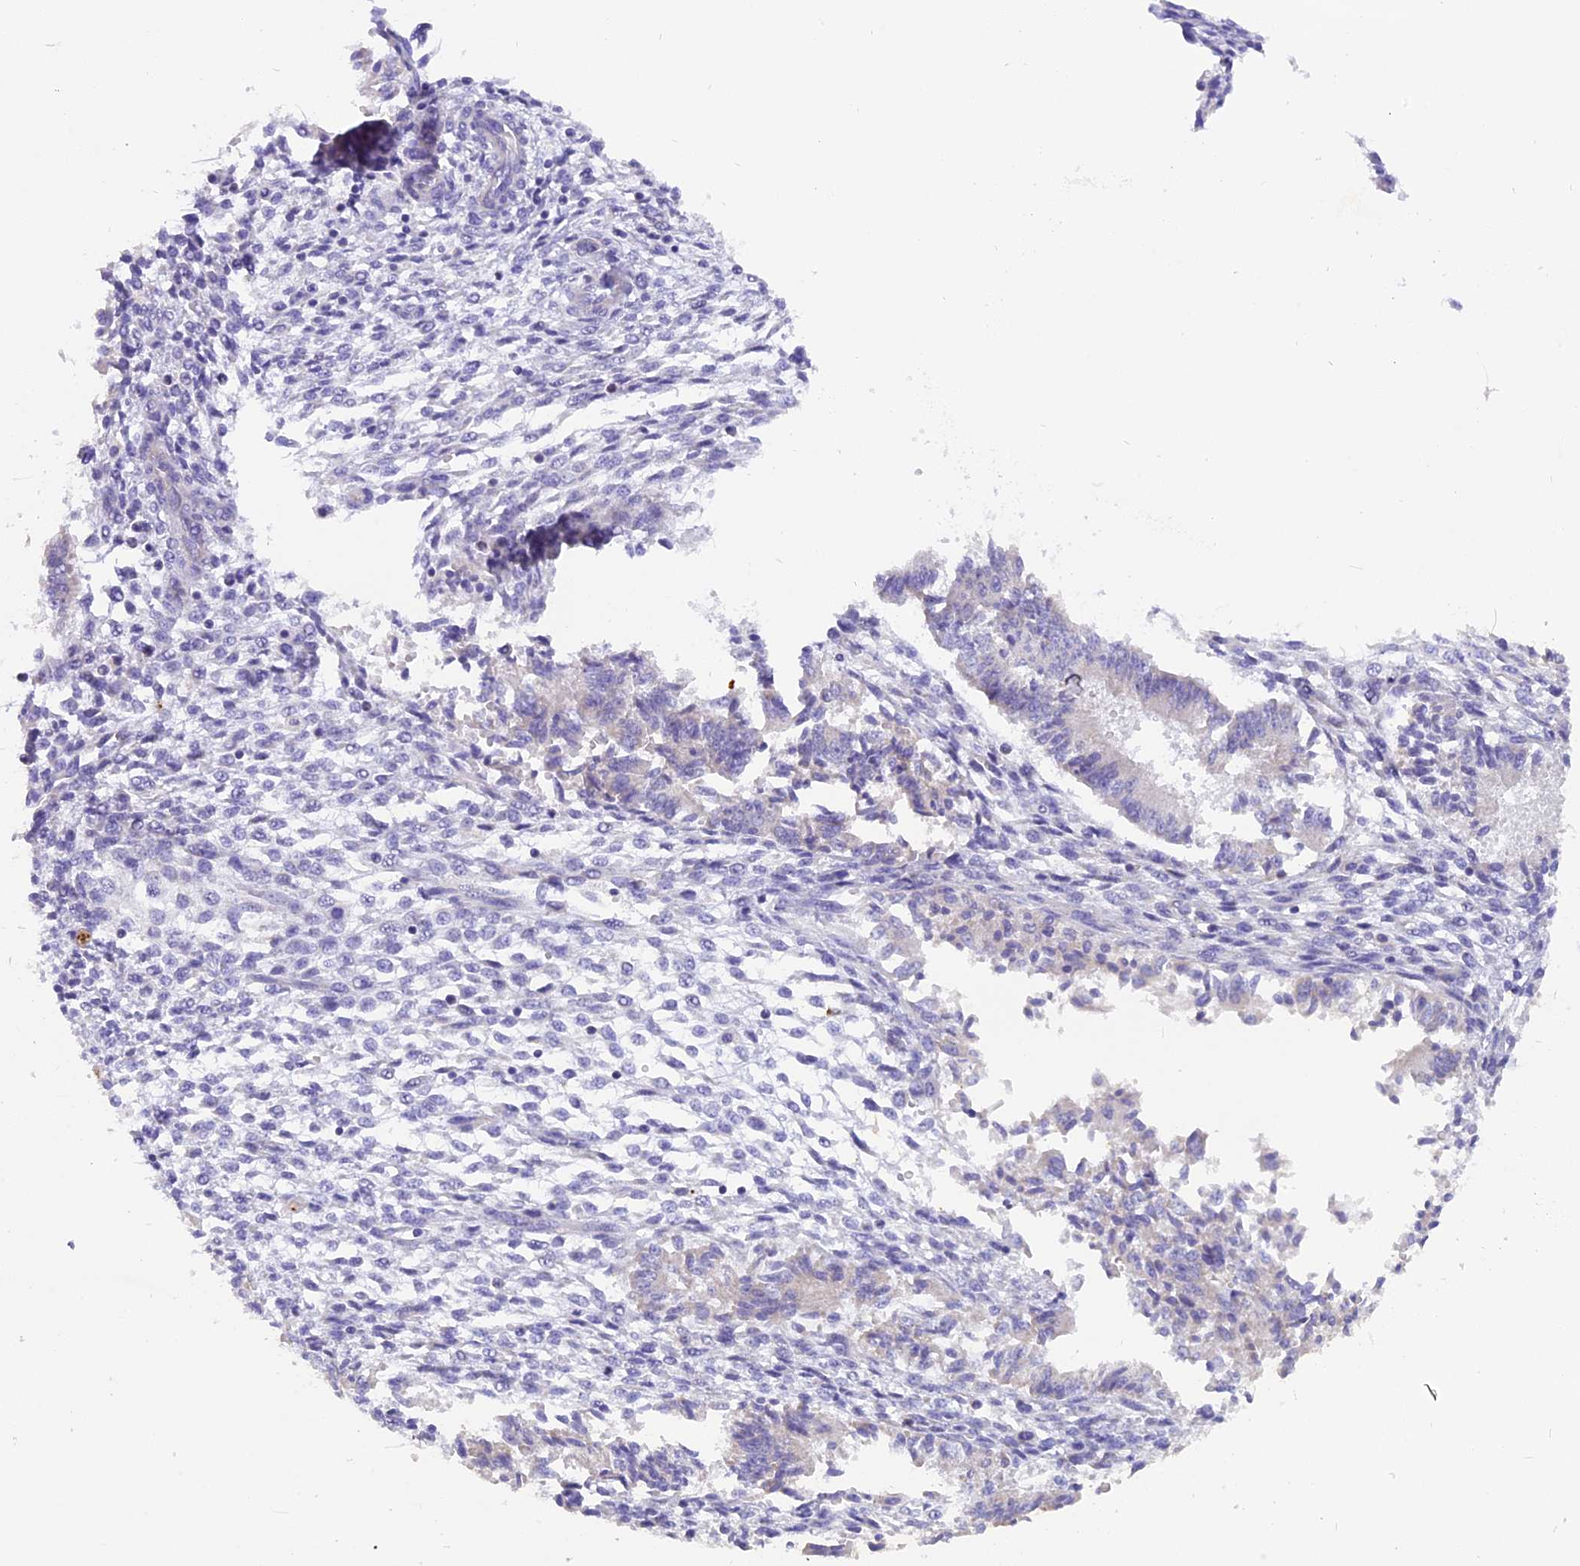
{"staining": {"intensity": "negative", "quantity": "none", "location": "none"}, "tissue": "endometrium", "cell_type": "Cells in endometrial stroma", "image_type": "normal", "snomed": [{"axis": "morphology", "description": "Normal tissue, NOS"}, {"axis": "topography", "description": "Uterus"}, {"axis": "topography", "description": "Endometrium"}], "caption": "DAB immunohistochemical staining of benign endometrium exhibits no significant positivity in cells in endometrial stroma. (Stains: DAB immunohistochemistry with hematoxylin counter stain, Microscopy: brightfield microscopy at high magnification).", "gene": "TRIM3", "patient": {"sex": "female", "age": 48}}